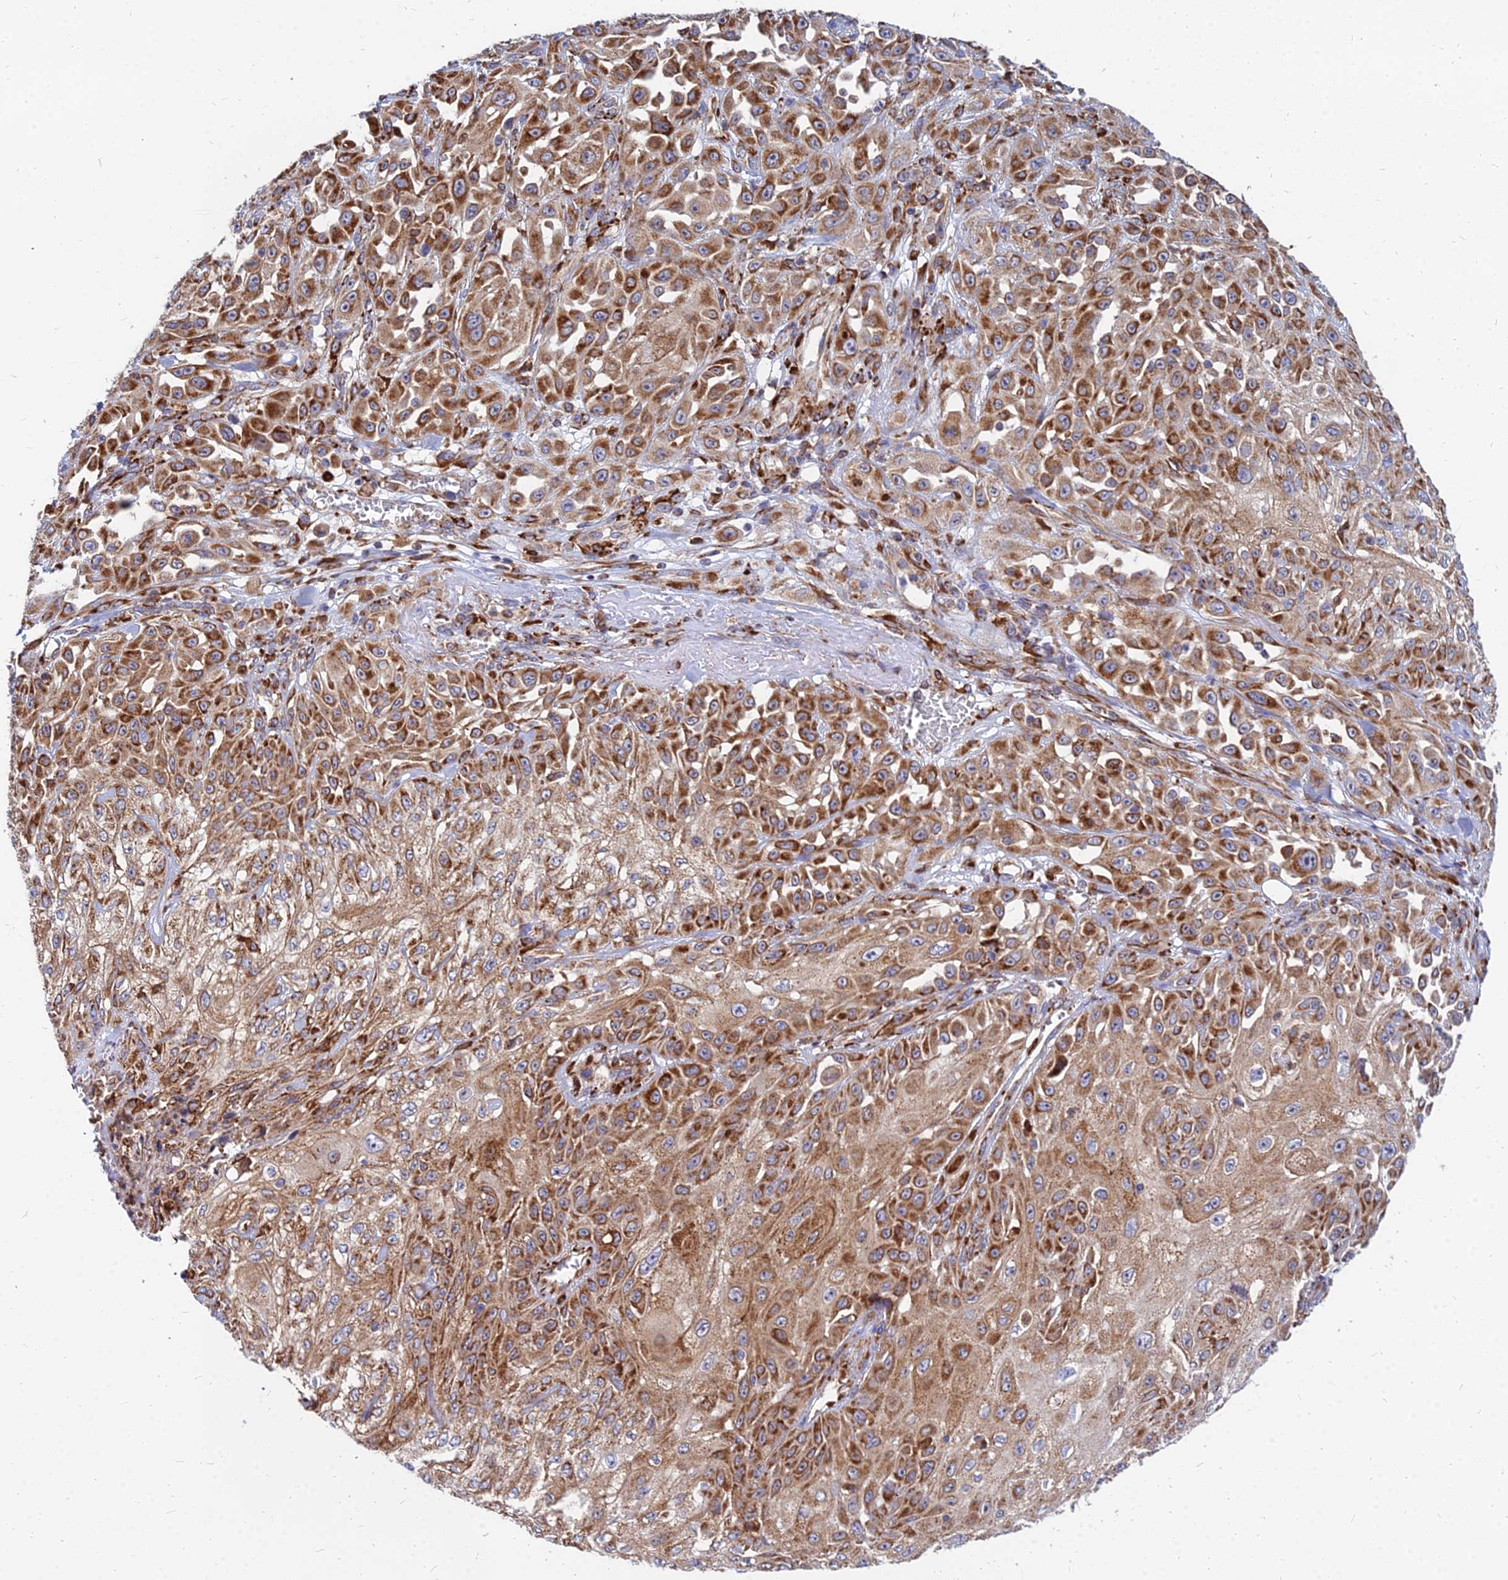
{"staining": {"intensity": "strong", "quantity": ">75%", "location": "cytoplasmic/membranous"}, "tissue": "skin cancer", "cell_type": "Tumor cells", "image_type": "cancer", "snomed": [{"axis": "morphology", "description": "Squamous cell carcinoma, NOS"}, {"axis": "morphology", "description": "Squamous cell carcinoma, metastatic, NOS"}, {"axis": "topography", "description": "Skin"}, {"axis": "topography", "description": "Lymph node"}], "caption": "Tumor cells reveal strong cytoplasmic/membranous staining in approximately >75% of cells in skin squamous cell carcinoma.", "gene": "CCT6B", "patient": {"sex": "male", "age": 75}}